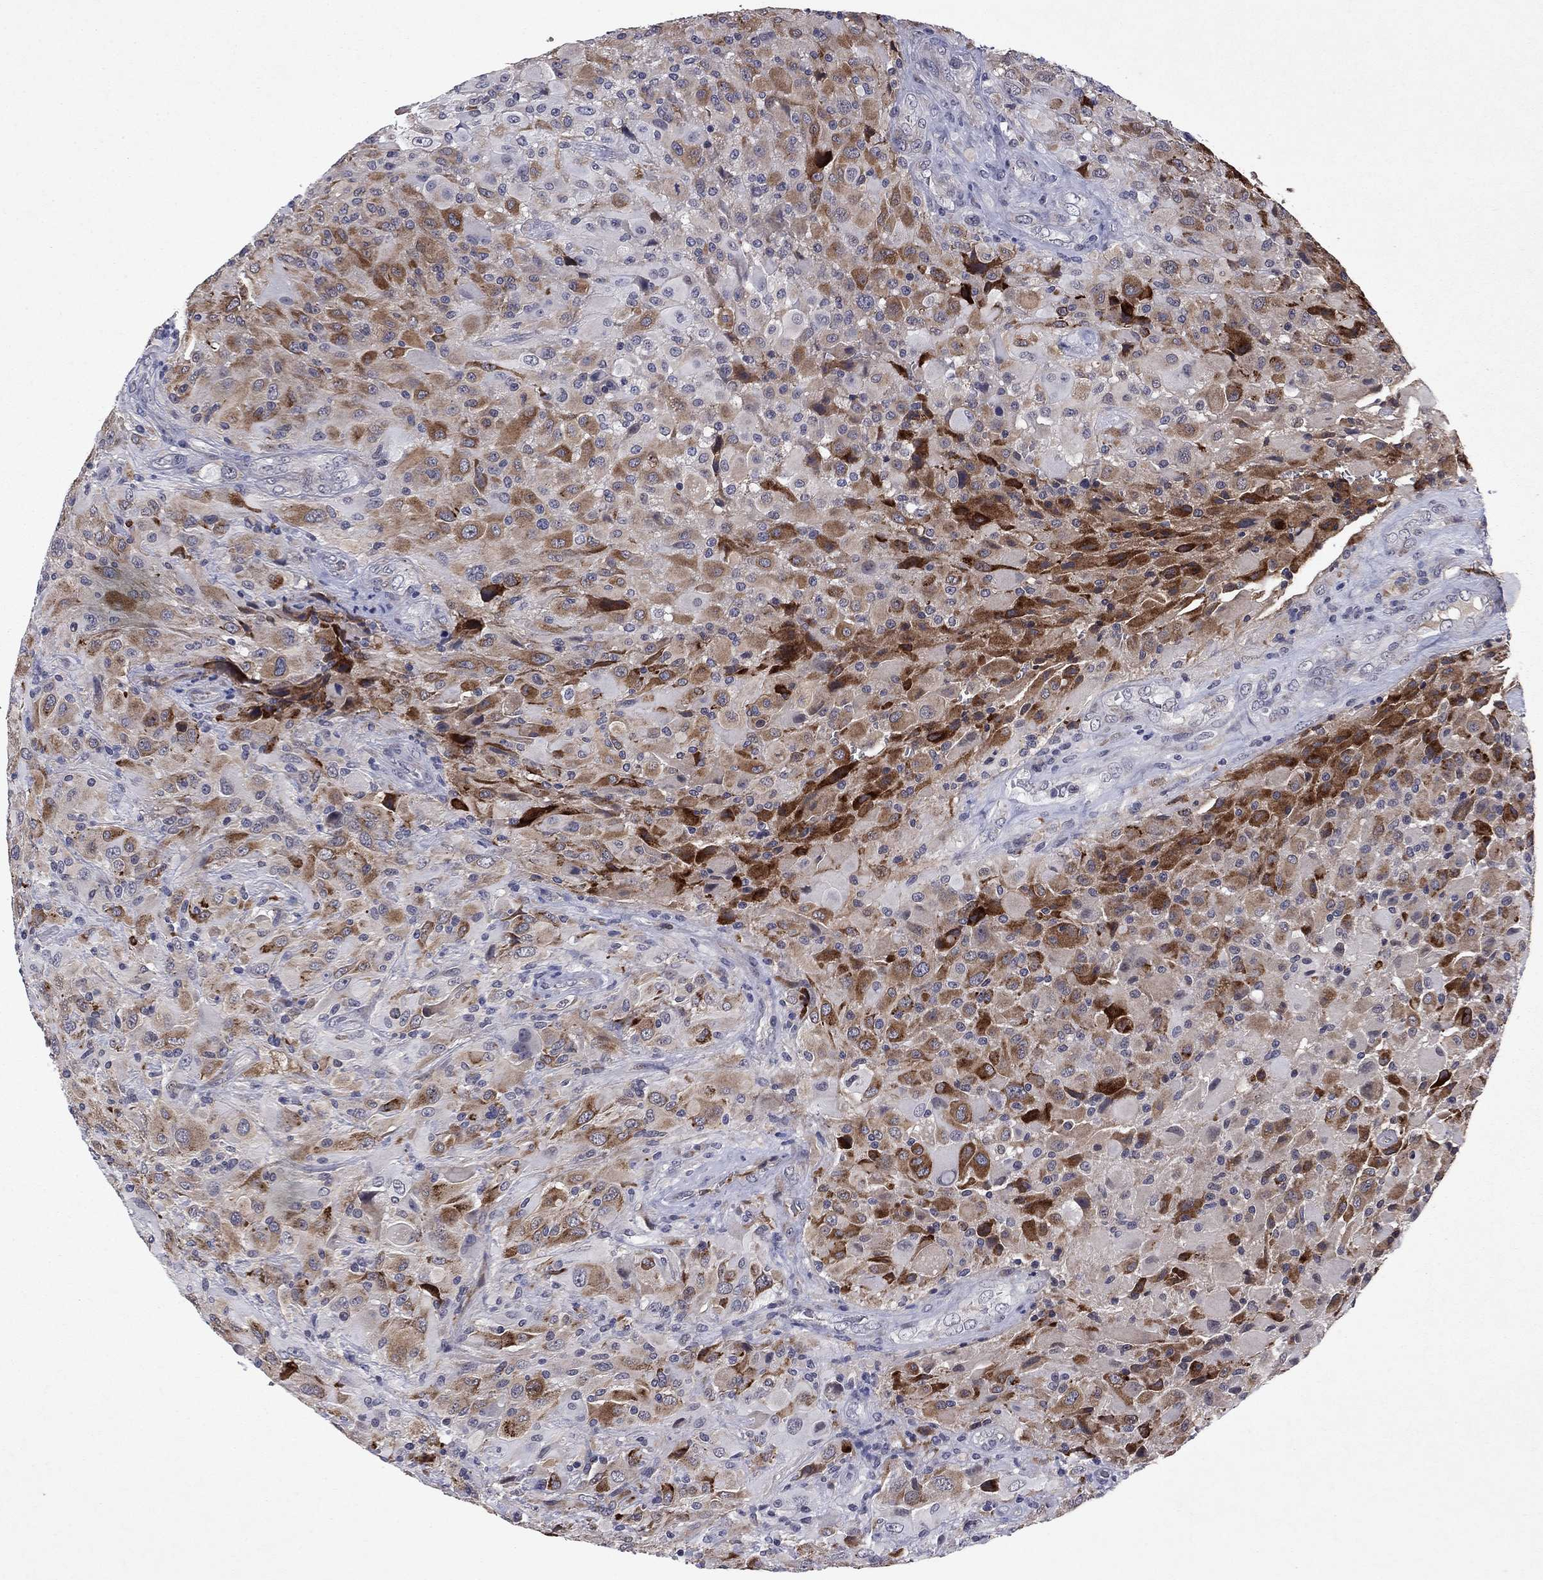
{"staining": {"intensity": "strong", "quantity": "<25%", "location": "cytoplasmic/membranous"}, "tissue": "glioma", "cell_type": "Tumor cells", "image_type": "cancer", "snomed": [{"axis": "morphology", "description": "Glioma, malignant, High grade"}, {"axis": "topography", "description": "Cerebral cortex"}], "caption": "Protein staining of glioma tissue exhibits strong cytoplasmic/membranous positivity in approximately <25% of tumor cells. The staining was performed using DAB (3,3'-diaminobenzidine), with brown indicating positive protein expression. Nuclei are stained blue with hematoxylin.", "gene": "ECM1", "patient": {"sex": "male", "age": 35}}